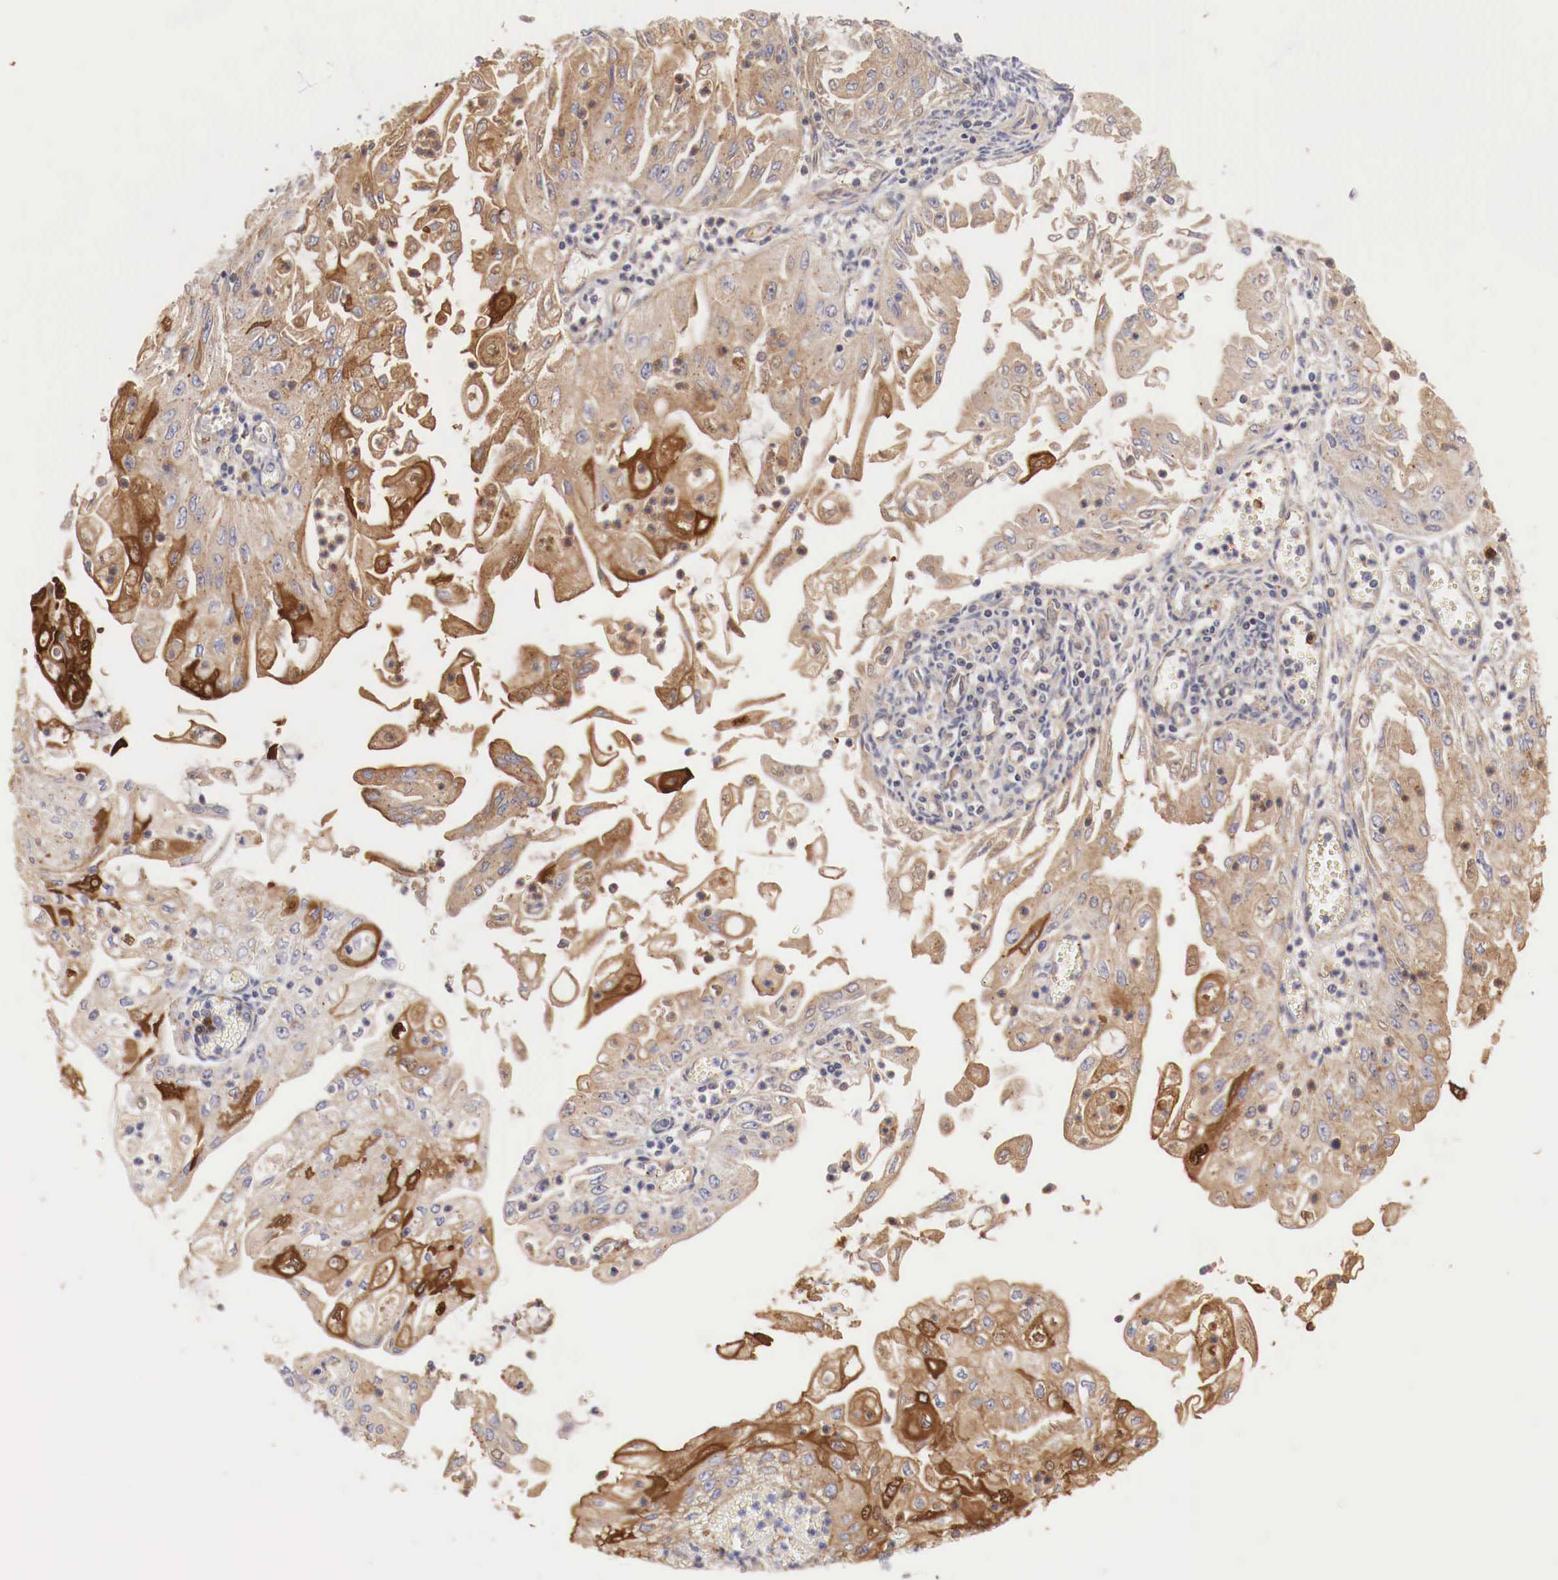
{"staining": {"intensity": "moderate", "quantity": "25%-75%", "location": "cytoplasmic/membranous"}, "tissue": "endometrial cancer", "cell_type": "Tumor cells", "image_type": "cancer", "snomed": [{"axis": "morphology", "description": "Adenocarcinoma, NOS"}, {"axis": "topography", "description": "Endometrium"}], "caption": "IHC of endometrial cancer exhibits medium levels of moderate cytoplasmic/membranous expression in approximately 25%-75% of tumor cells.", "gene": "PITPNA", "patient": {"sex": "female", "age": 75}}